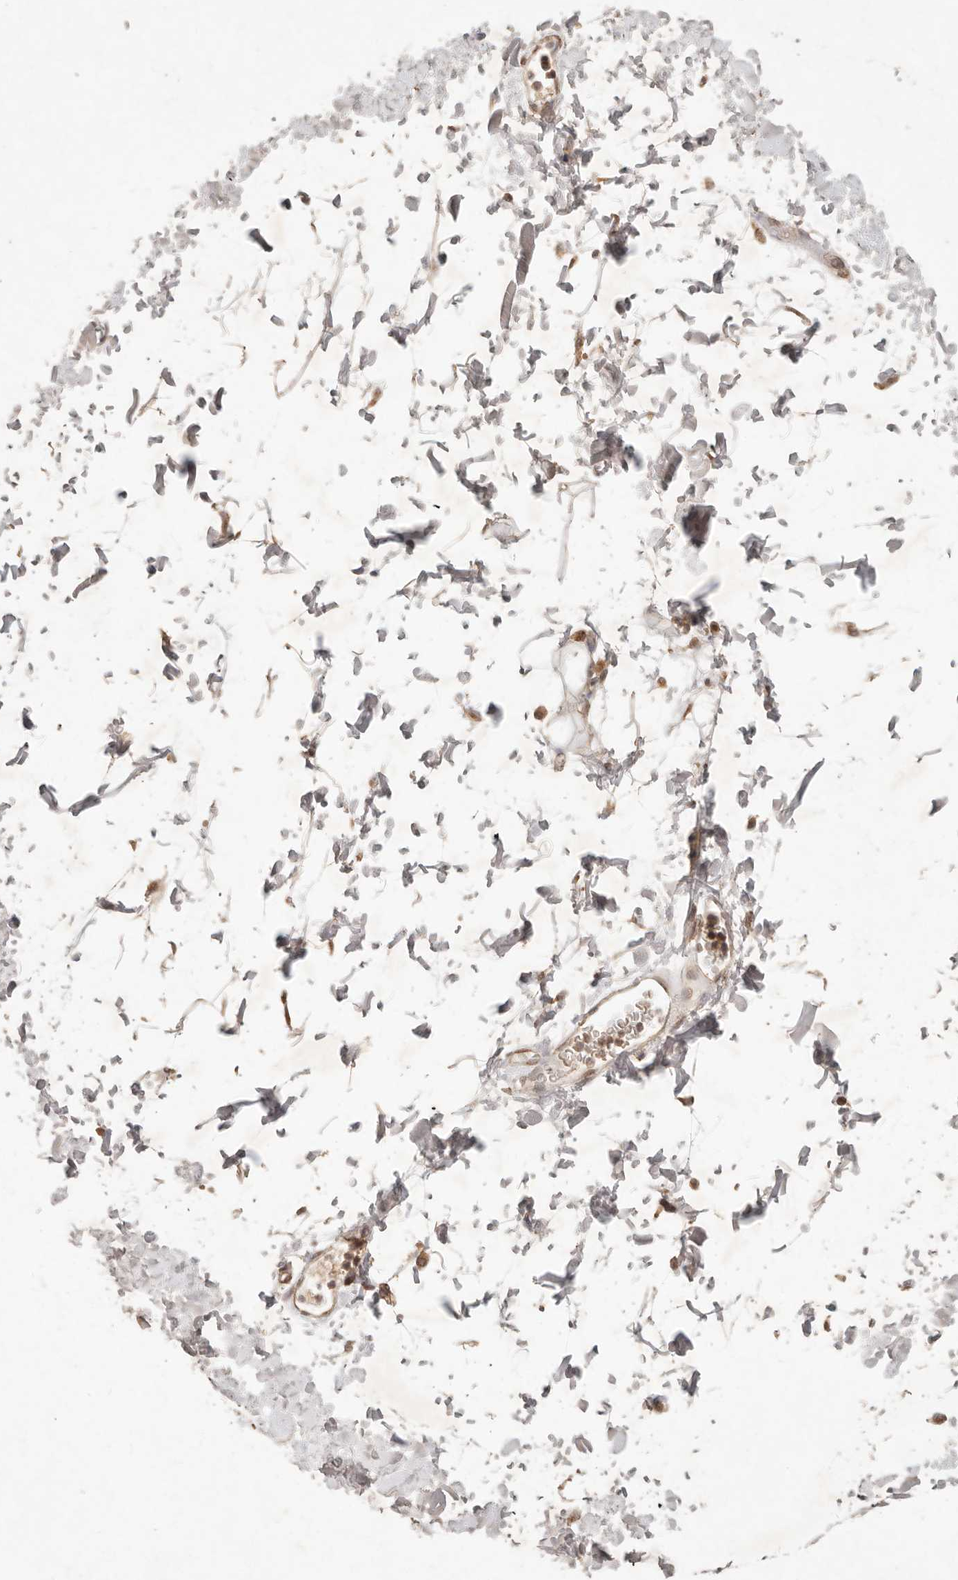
{"staining": {"intensity": "weak", "quantity": ">75%", "location": "cytoplasmic/membranous"}, "tissue": "adipose tissue", "cell_type": "Adipocytes", "image_type": "normal", "snomed": [{"axis": "morphology", "description": "Normal tissue, NOS"}, {"axis": "topography", "description": "Soft tissue"}], "caption": "IHC staining of unremarkable adipose tissue, which shows low levels of weak cytoplasmic/membranous positivity in about >75% of adipocytes indicating weak cytoplasmic/membranous protein staining. The staining was performed using DAB (3,3'-diaminobenzidine) (brown) for protein detection and nuclei were counterstained in hematoxylin (blue).", "gene": "LMO4", "patient": {"sex": "male", "age": 72}}